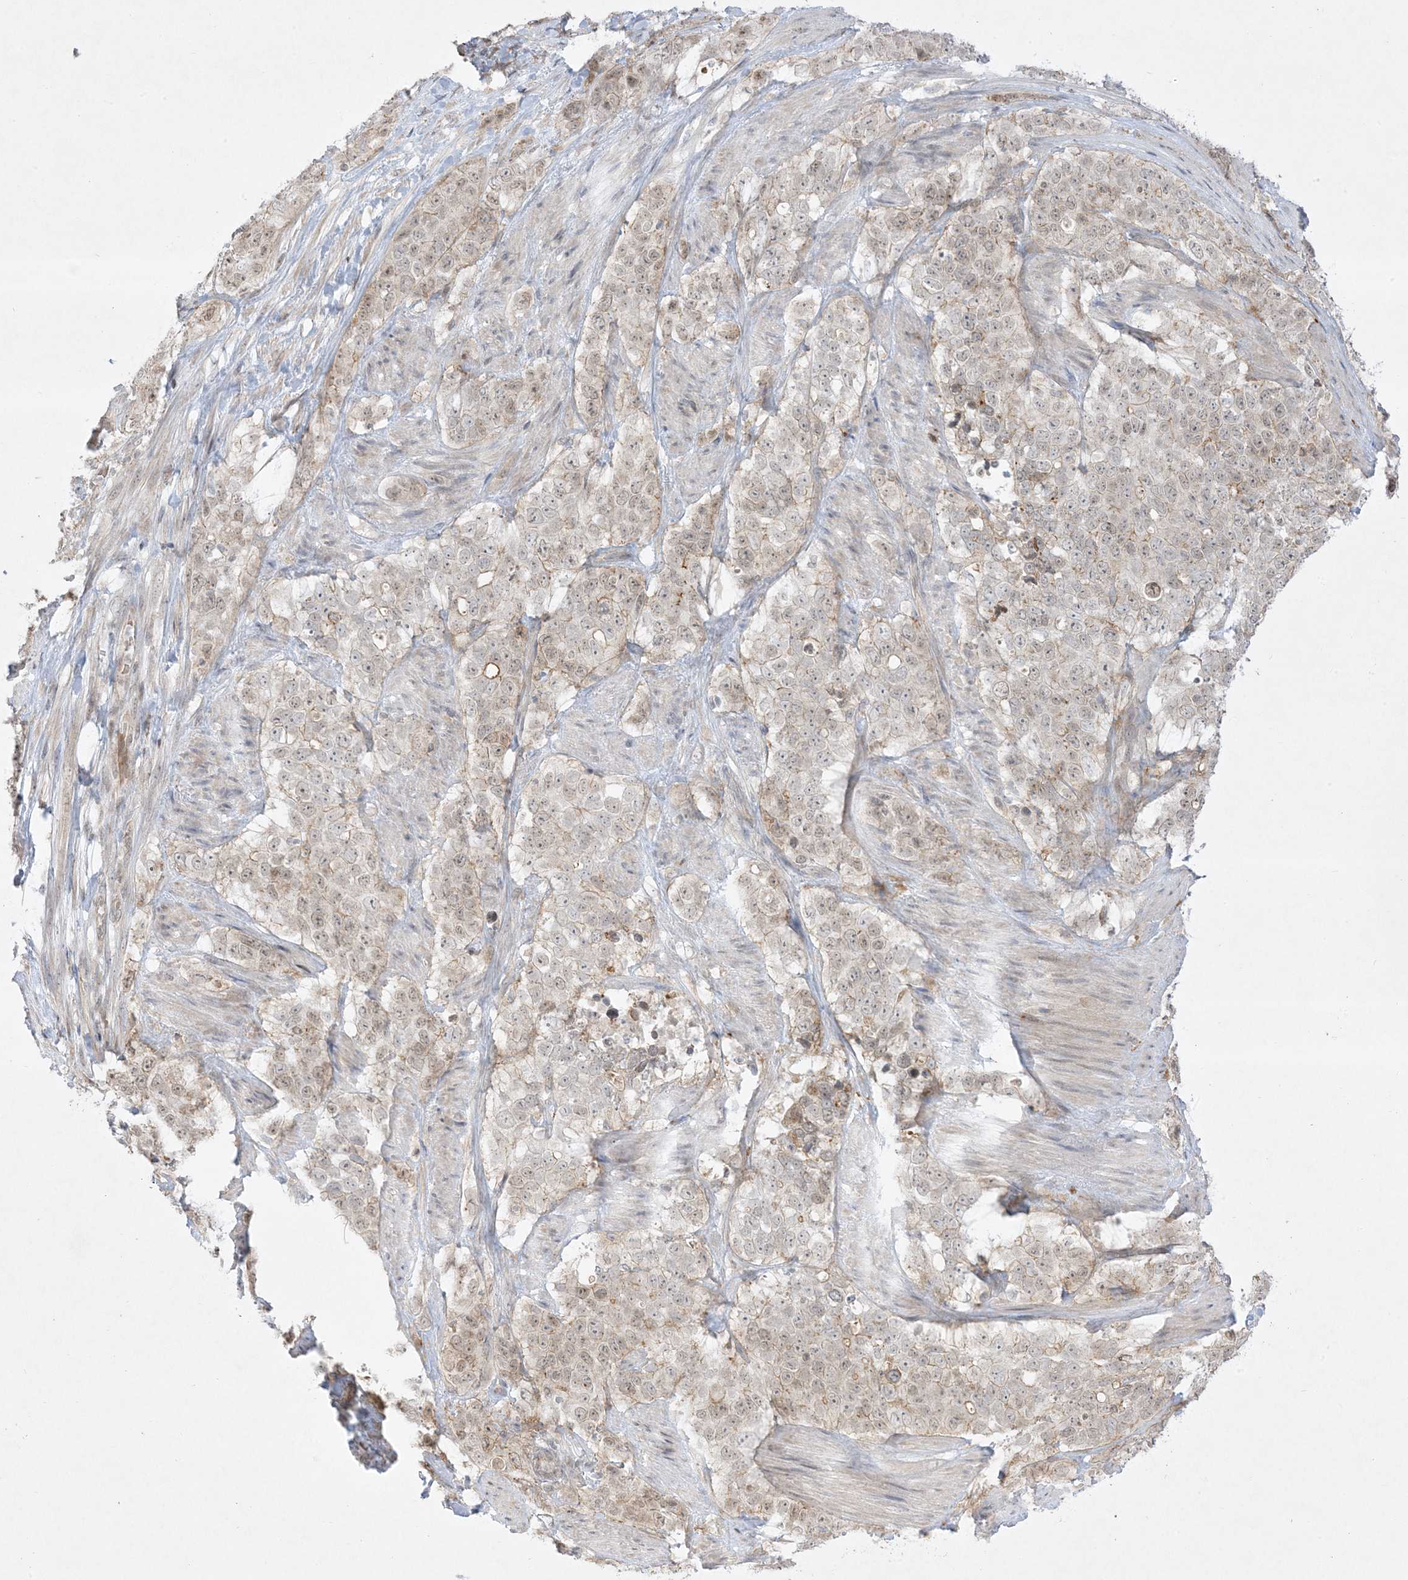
{"staining": {"intensity": "weak", "quantity": "25%-75%", "location": "cytoplasmic/membranous,nuclear"}, "tissue": "stomach cancer", "cell_type": "Tumor cells", "image_type": "cancer", "snomed": [{"axis": "morphology", "description": "Adenocarcinoma, NOS"}, {"axis": "topography", "description": "Stomach"}], "caption": "The image exhibits immunohistochemical staining of adenocarcinoma (stomach). There is weak cytoplasmic/membranous and nuclear positivity is present in about 25%-75% of tumor cells. The protein of interest is shown in brown color, while the nuclei are stained blue.", "gene": "PTK6", "patient": {"sex": "male", "age": 48}}